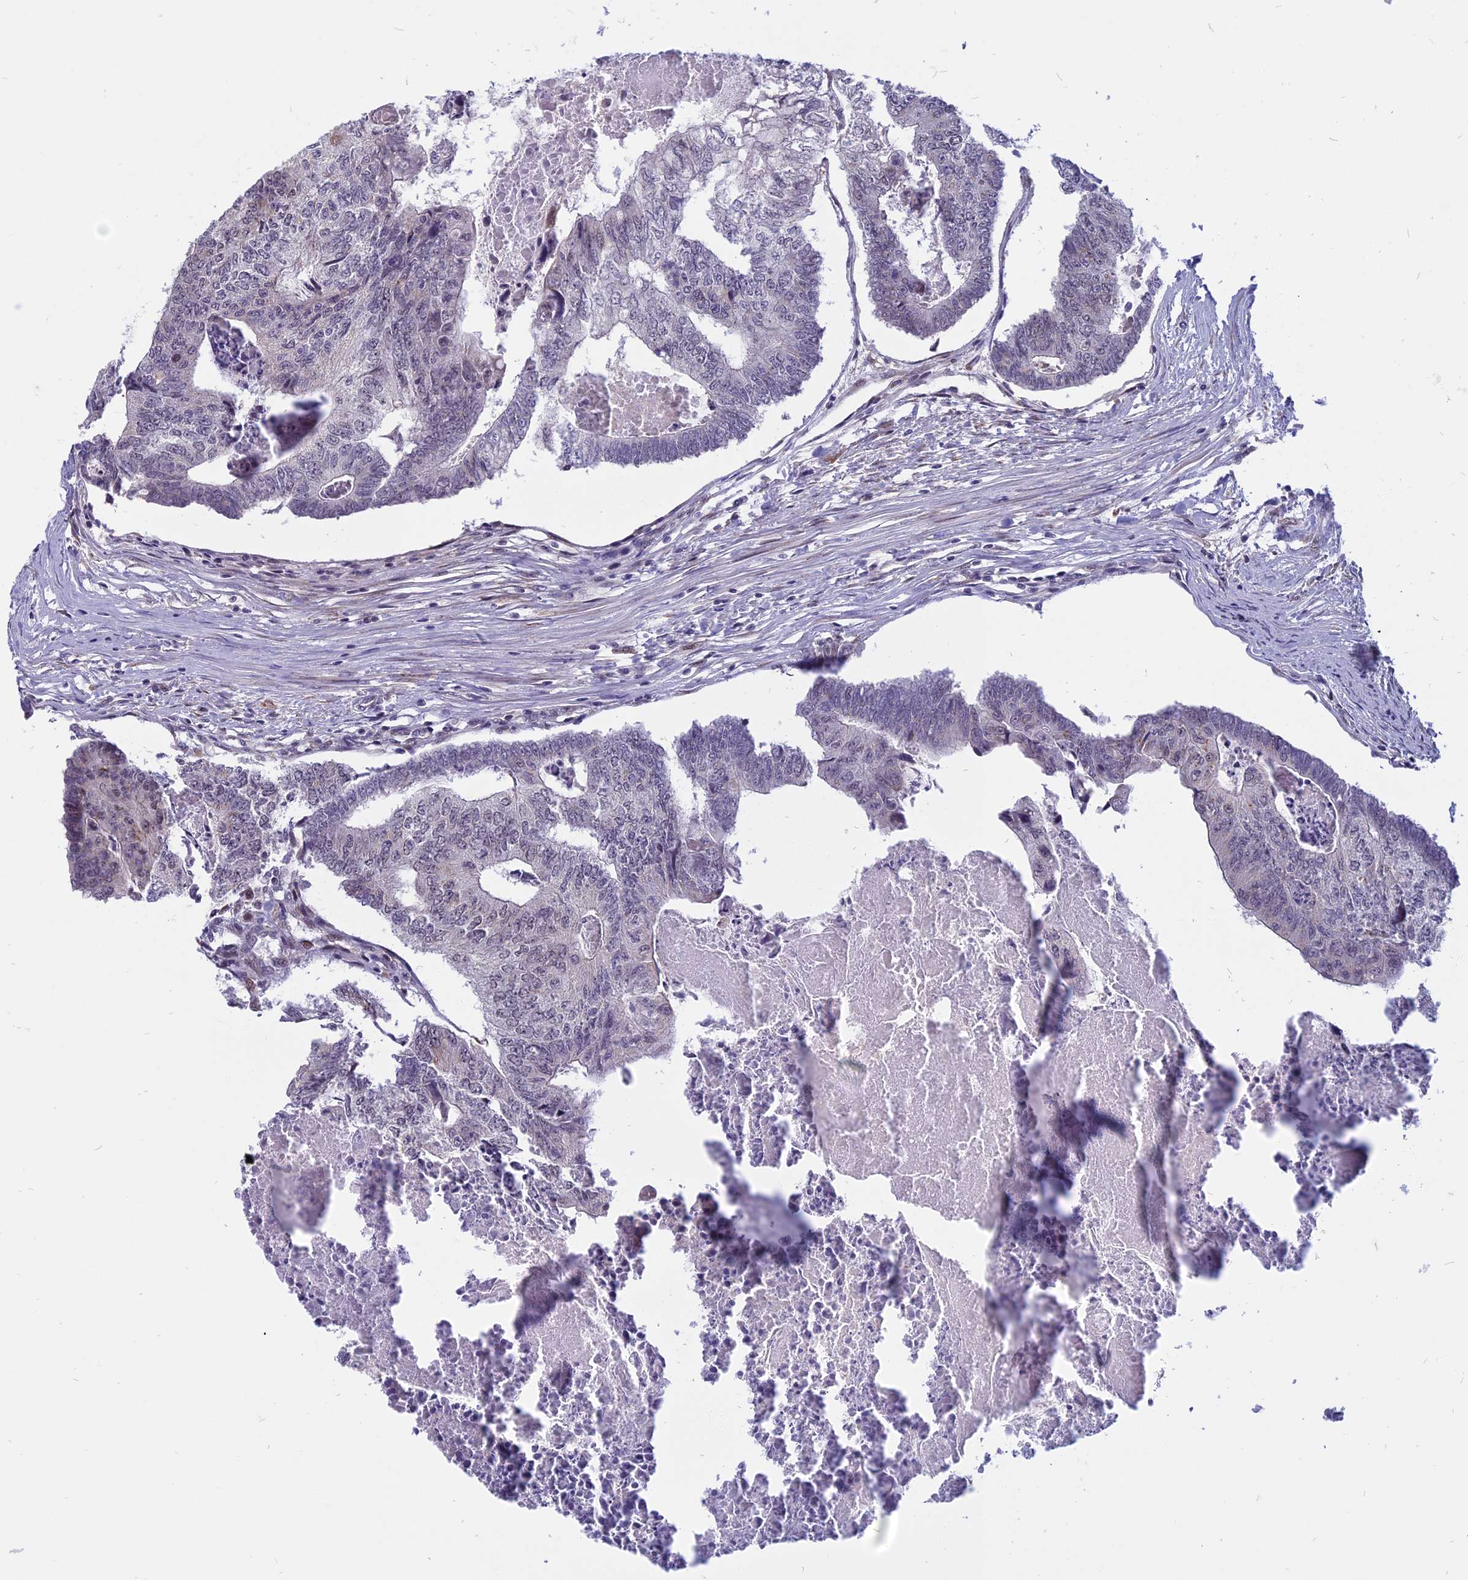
{"staining": {"intensity": "negative", "quantity": "none", "location": "none"}, "tissue": "colorectal cancer", "cell_type": "Tumor cells", "image_type": "cancer", "snomed": [{"axis": "morphology", "description": "Adenocarcinoma, NOS"}, {"axis": "topography", "description": "Colon"}], "caption": "Tumor cells are negative for protein expression in human colorectal adenocarcinoma. (Brightfield microscopy of DAB immunohistochemistry at high magnification).", "gene": "CCDC113", "patient": {"sex": "female", "age": 67}}